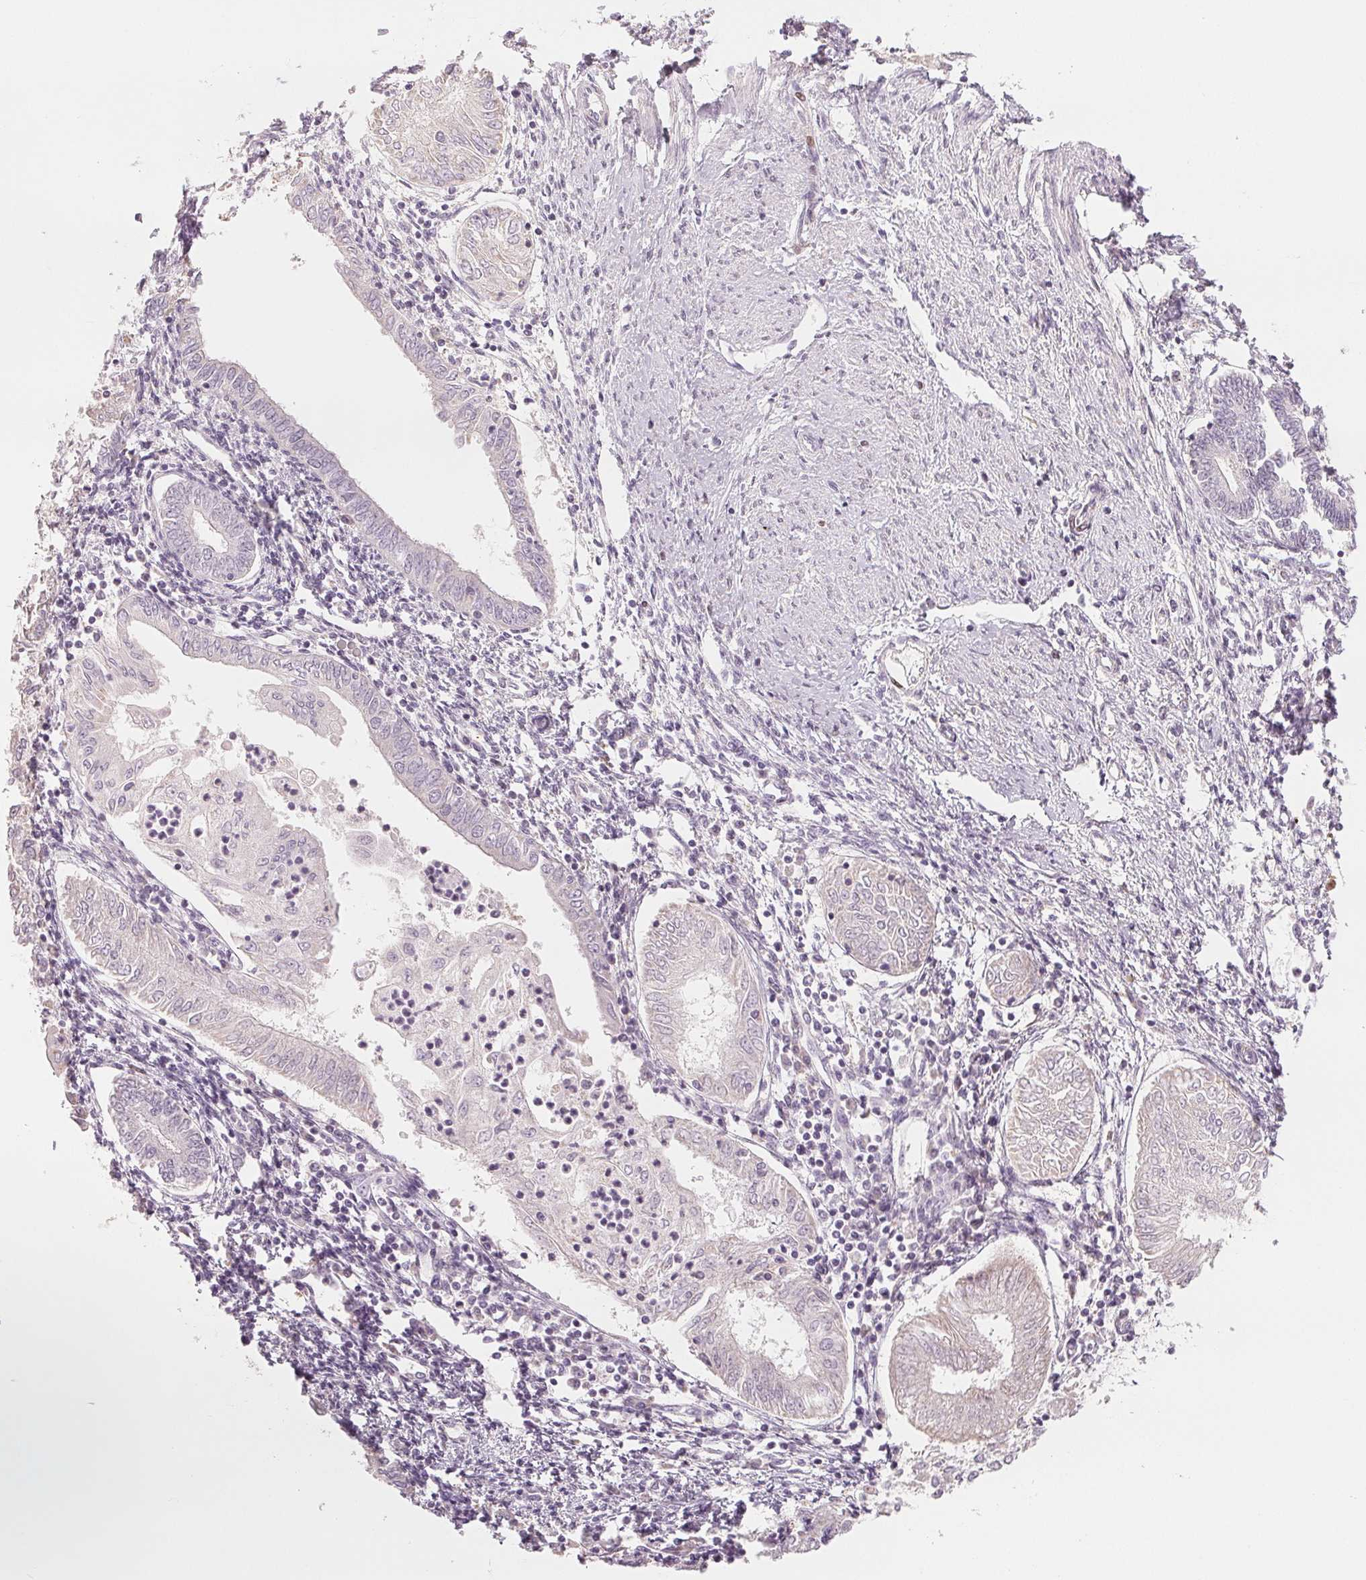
{"staining": {"intensity": "negative", "quantity": "none", "location": "none"}, "tissue": "endometrial cancer", "cell_type": "Tumor cells", "image_type": "cancer", "snomed": [{"axis": "morphology", "description": "Adenocarcinoma, NOS"}, {"axis": "topography", "description": "Endometrium"}], "caption": "Protein analysis of endometrial cancer (adenocarcinoma) demonstrates no significant expression in tumor cells.", "gene": "SMARCD3", "patient": {"sex": "female", "age": 68}}